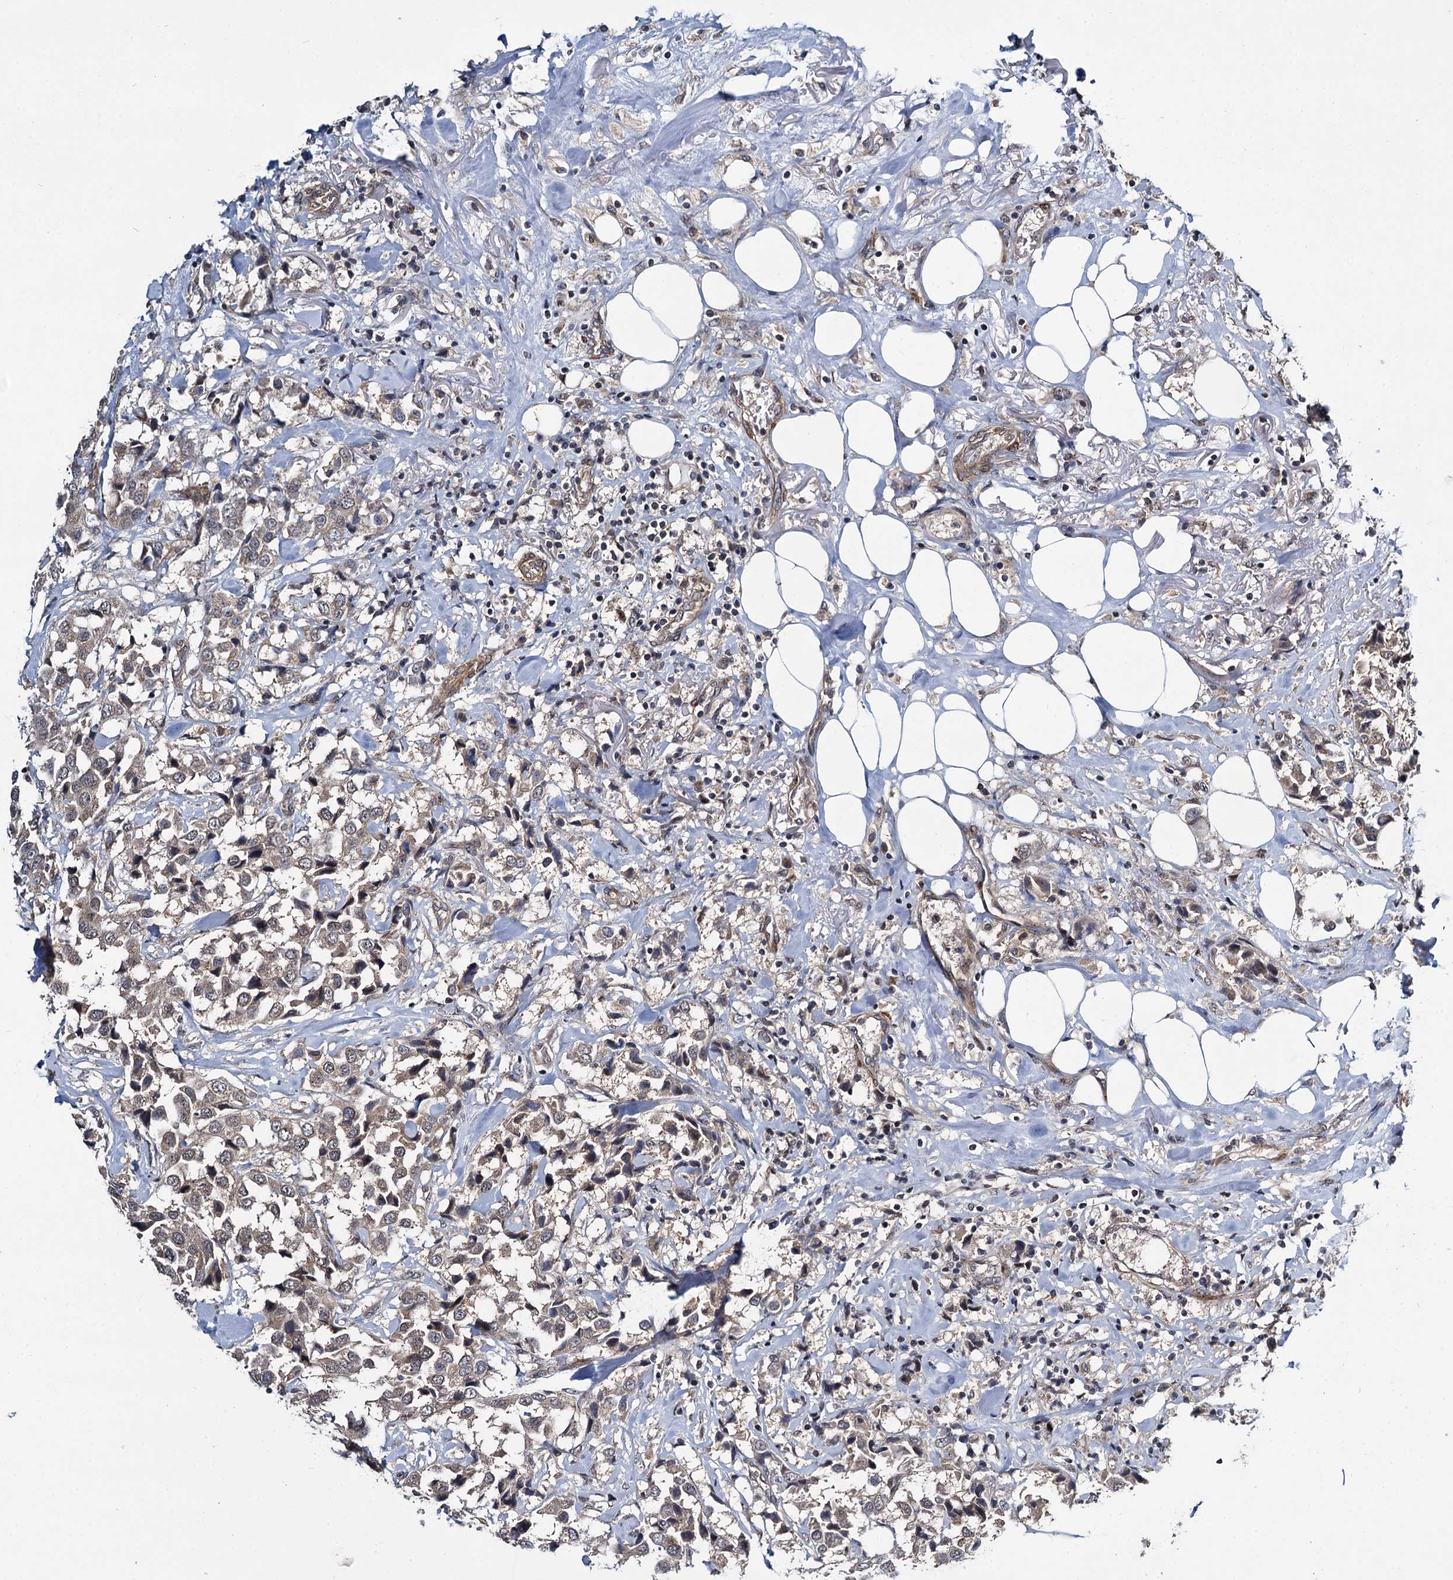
{"staining": {"intensity": "weak", "quantity": ">75%", "location": "cytoplasmic/membranous"}, "tissue": "breast cancer", "cell_type": "Tumor cells", "image_type": "cancer", "snomed": [{"axis": "morphology", "description": "Duct carcinoma"}, {"axis": "topography", "description": "Breast"}], "caption": "Weak cytoplasmic/membranous protein staining is seen in about >75% of tumor cells in invasive ductal carcinoma (breast).", "gene": "ARHGAP42", "patient": {"sex": "female", "age": 80}}